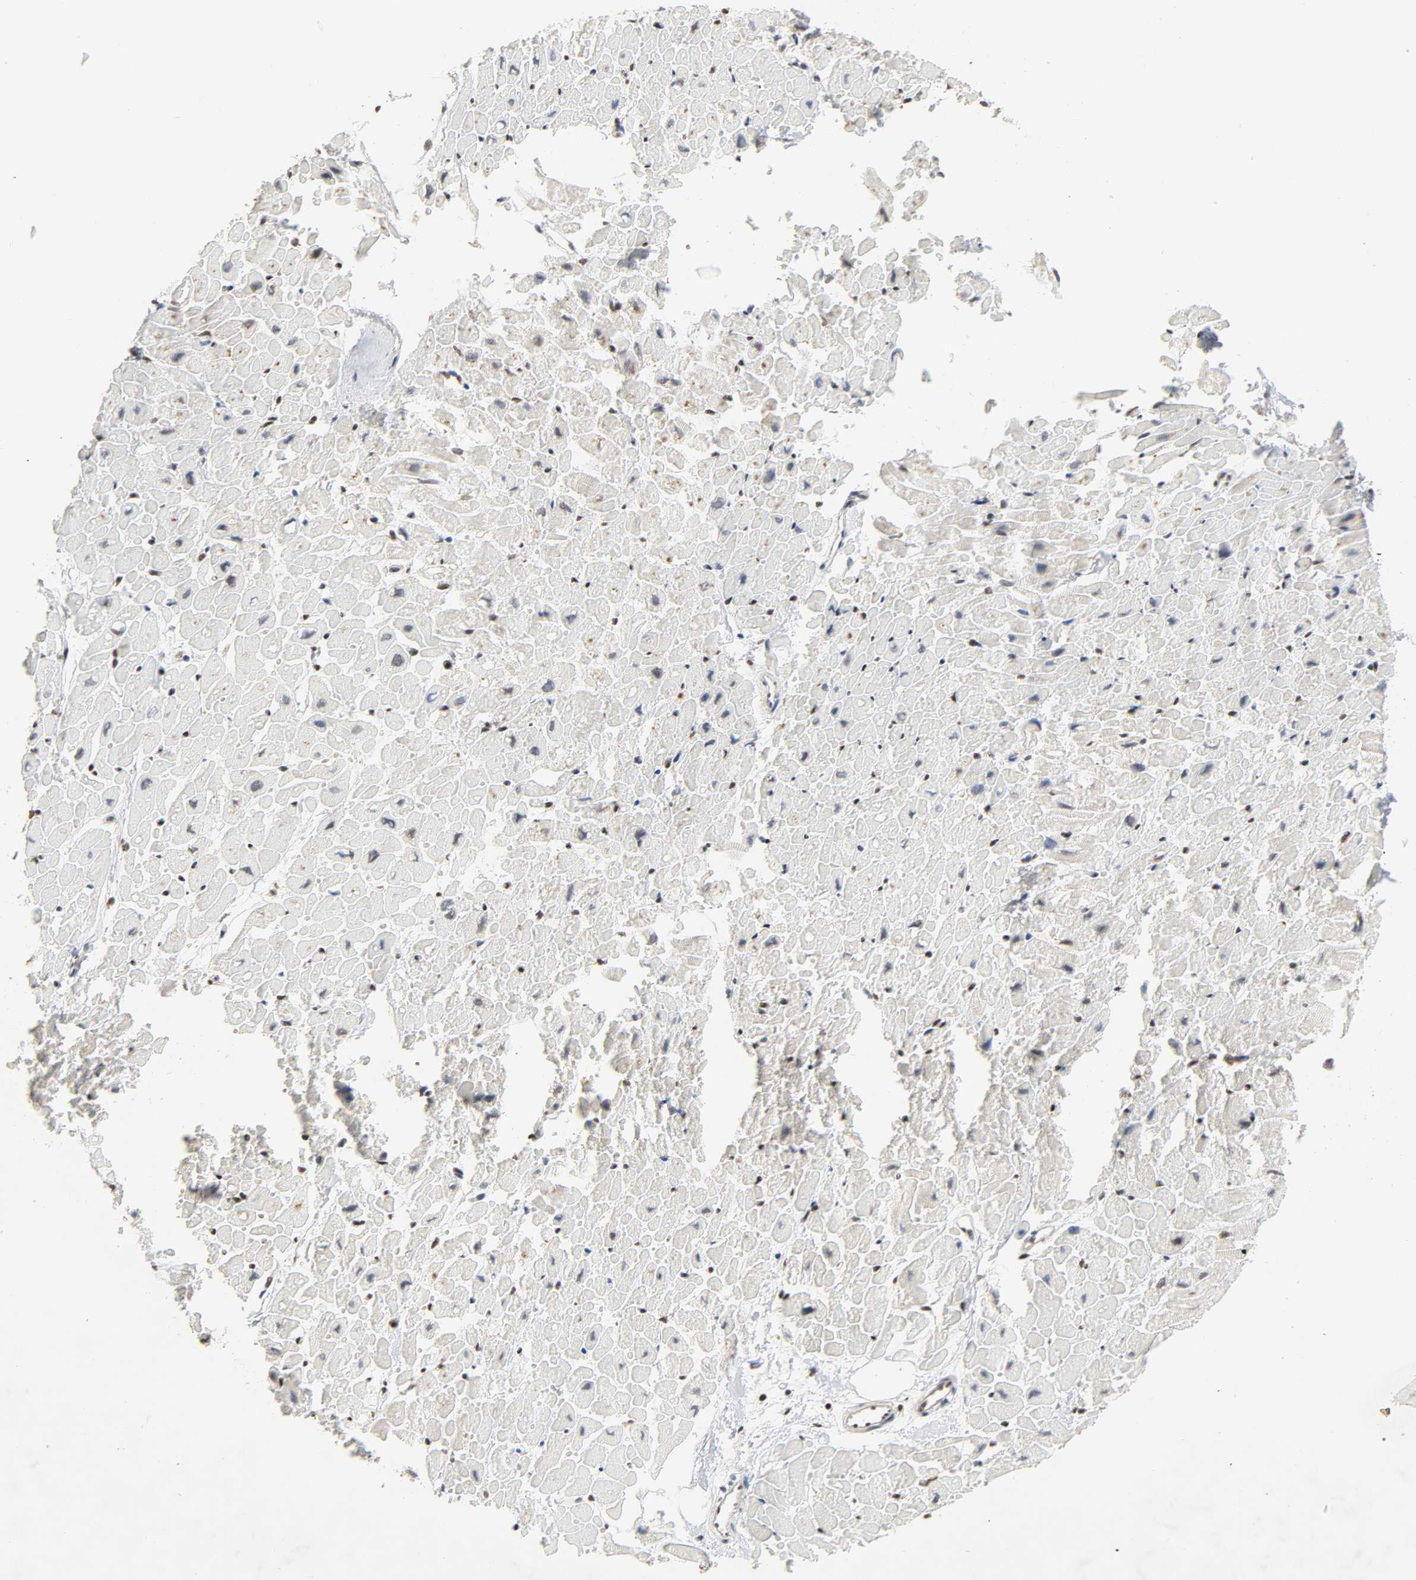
{"staining": {"intensity": "moderate", "quantity": "25%-75%", "location": "nuclear"}, "tissue": "heart muscle", "cell_type": "Cardiomyocytes", "image_type": "normal", "snomed": [{"axis": "morphology", "description": "Normal tissue, NOS"}, {"axis": "topography", "description": "Heart"}], "caption": "Heart muscle was stained to show a protein in brown. There is medium levels of moderate nuclear staining in about 25%-75% of cardiomyocytes. Using DAB (brown) and hematoxylin (blue) stains, captured at high magnification using brightfield microscopy.", "gene": "NCOA6", "patient": {"sex": "male", "age": 45}}